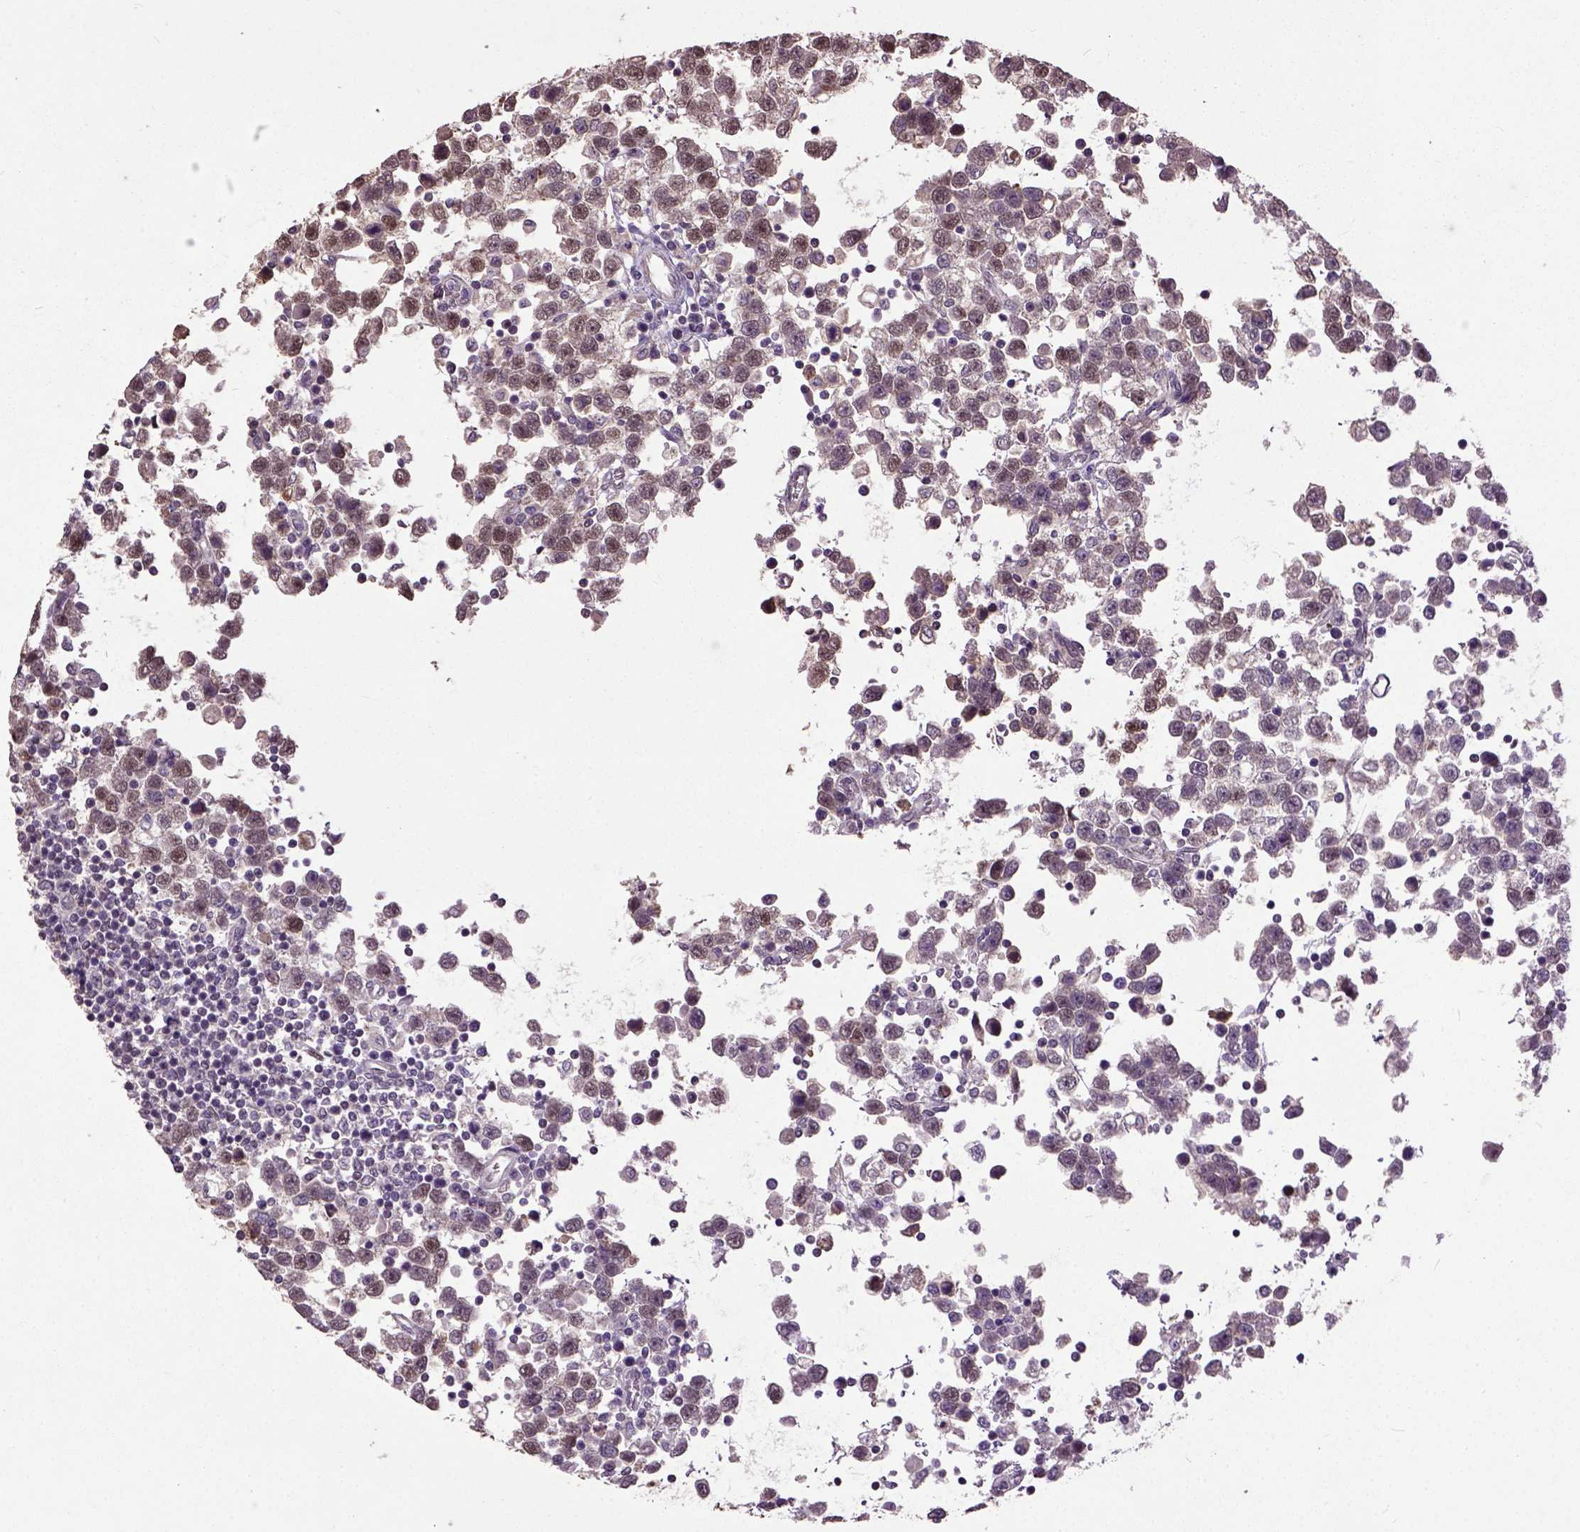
{"staining": {"intensity": "strong", "quantity": "<25%", "location": "nuclear"}, "tissue": "testis cancer", "cell_type": "Tumor cells", "image_type": "cancer", "snomed": [{"axis": "morphology", "description": "Seminoma, NOS"}, {"axis": "topography", "description": "Testis"}], "caption": "Immunohistochemistry (DAB (3,3'-diaminobenzidine)) staining of human testis cancer reveals strong nuclear protein expression in approximately <25% of tumor cells.", "gene": "UBA3", "patient": {"sex": "male", "age": 34}}